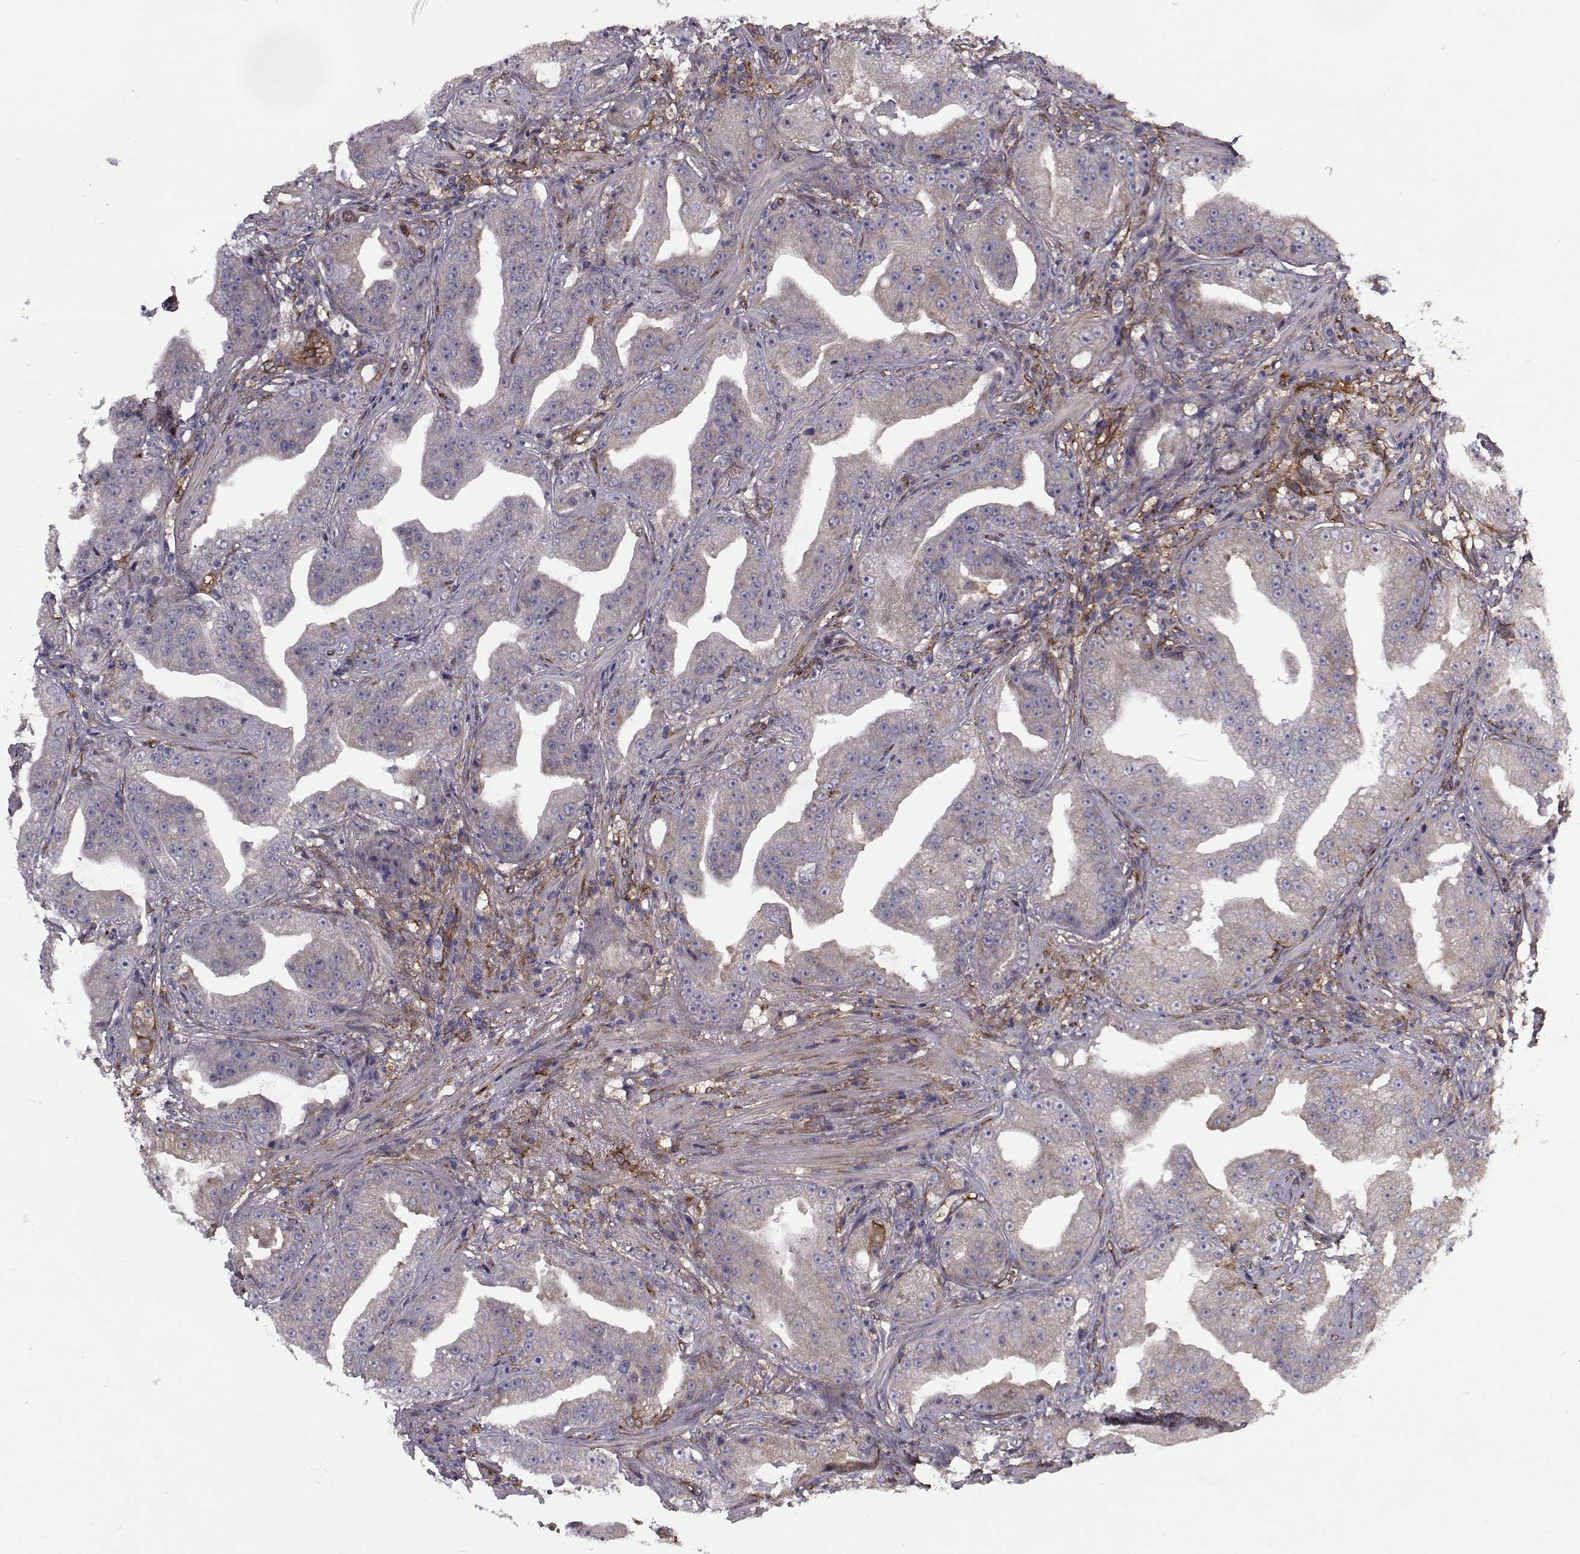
{"staining": {"intensity": "negative", "quantity": "none", "location": "none"}, "tissue": "prostate cancer", "cell_type": "Tumor cells", "image_type": "cancer", "snomed": [{"axis": "morphology", "description": "Adenocarcinoma, Low grade"}, {"axis": "topography", "description": "Prostate"}], "caption": "Photomicrograph shows no significant protein expression in tumor cells of prostate cancer. Brightfield microscopy of immunohistochemistry (IHC) stained with DAB (3,3'-diaminobenzidine) (brown) and hematoxylin (blue), captured at high magnification.", "gene": "TRIP10", "patient": {"sex": "male", "age": 62}}